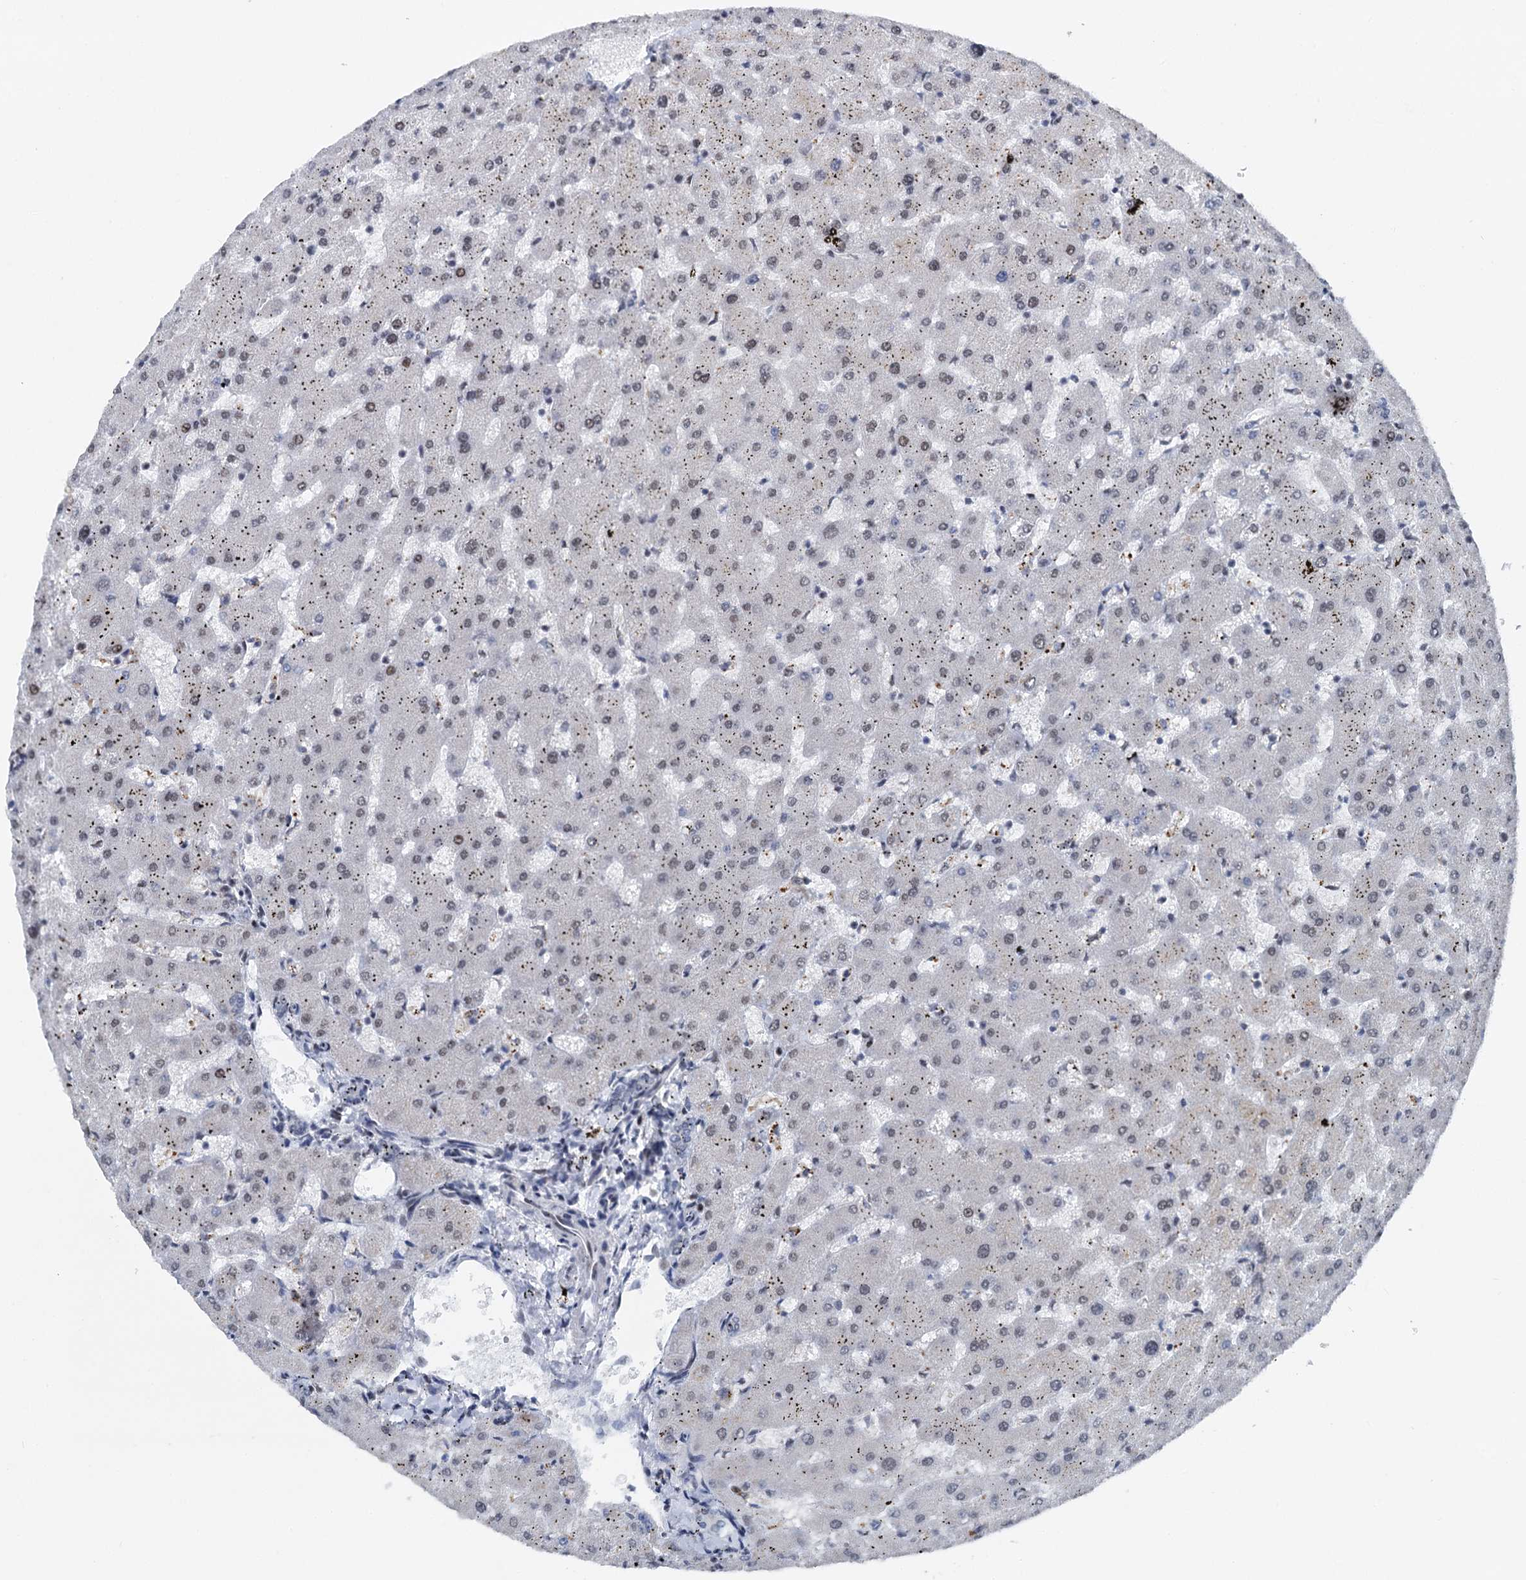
{"staining": {"intensity": "weak", "quantity": "<25%", "location": "nuclear"}, "tissue": "liver", "cell_type": "Cholangiocytes", "image_type": "normal", "snomed": [{"axis": "morphology", "description": "Normal tissue, NOS"}, {"axis": "topography", "description": "Liver"}], "caption": "Immunohistochemistry (IHC) of normal human liver shows no staining in cholangiocytes. (Stains: DAB immunohistochemistry with hematoxylin counter stain, Microscopy: brightfield microscopy at high magnification).", "gene": "RUFY2", "patient": {"sex": "female", "age": 63}}